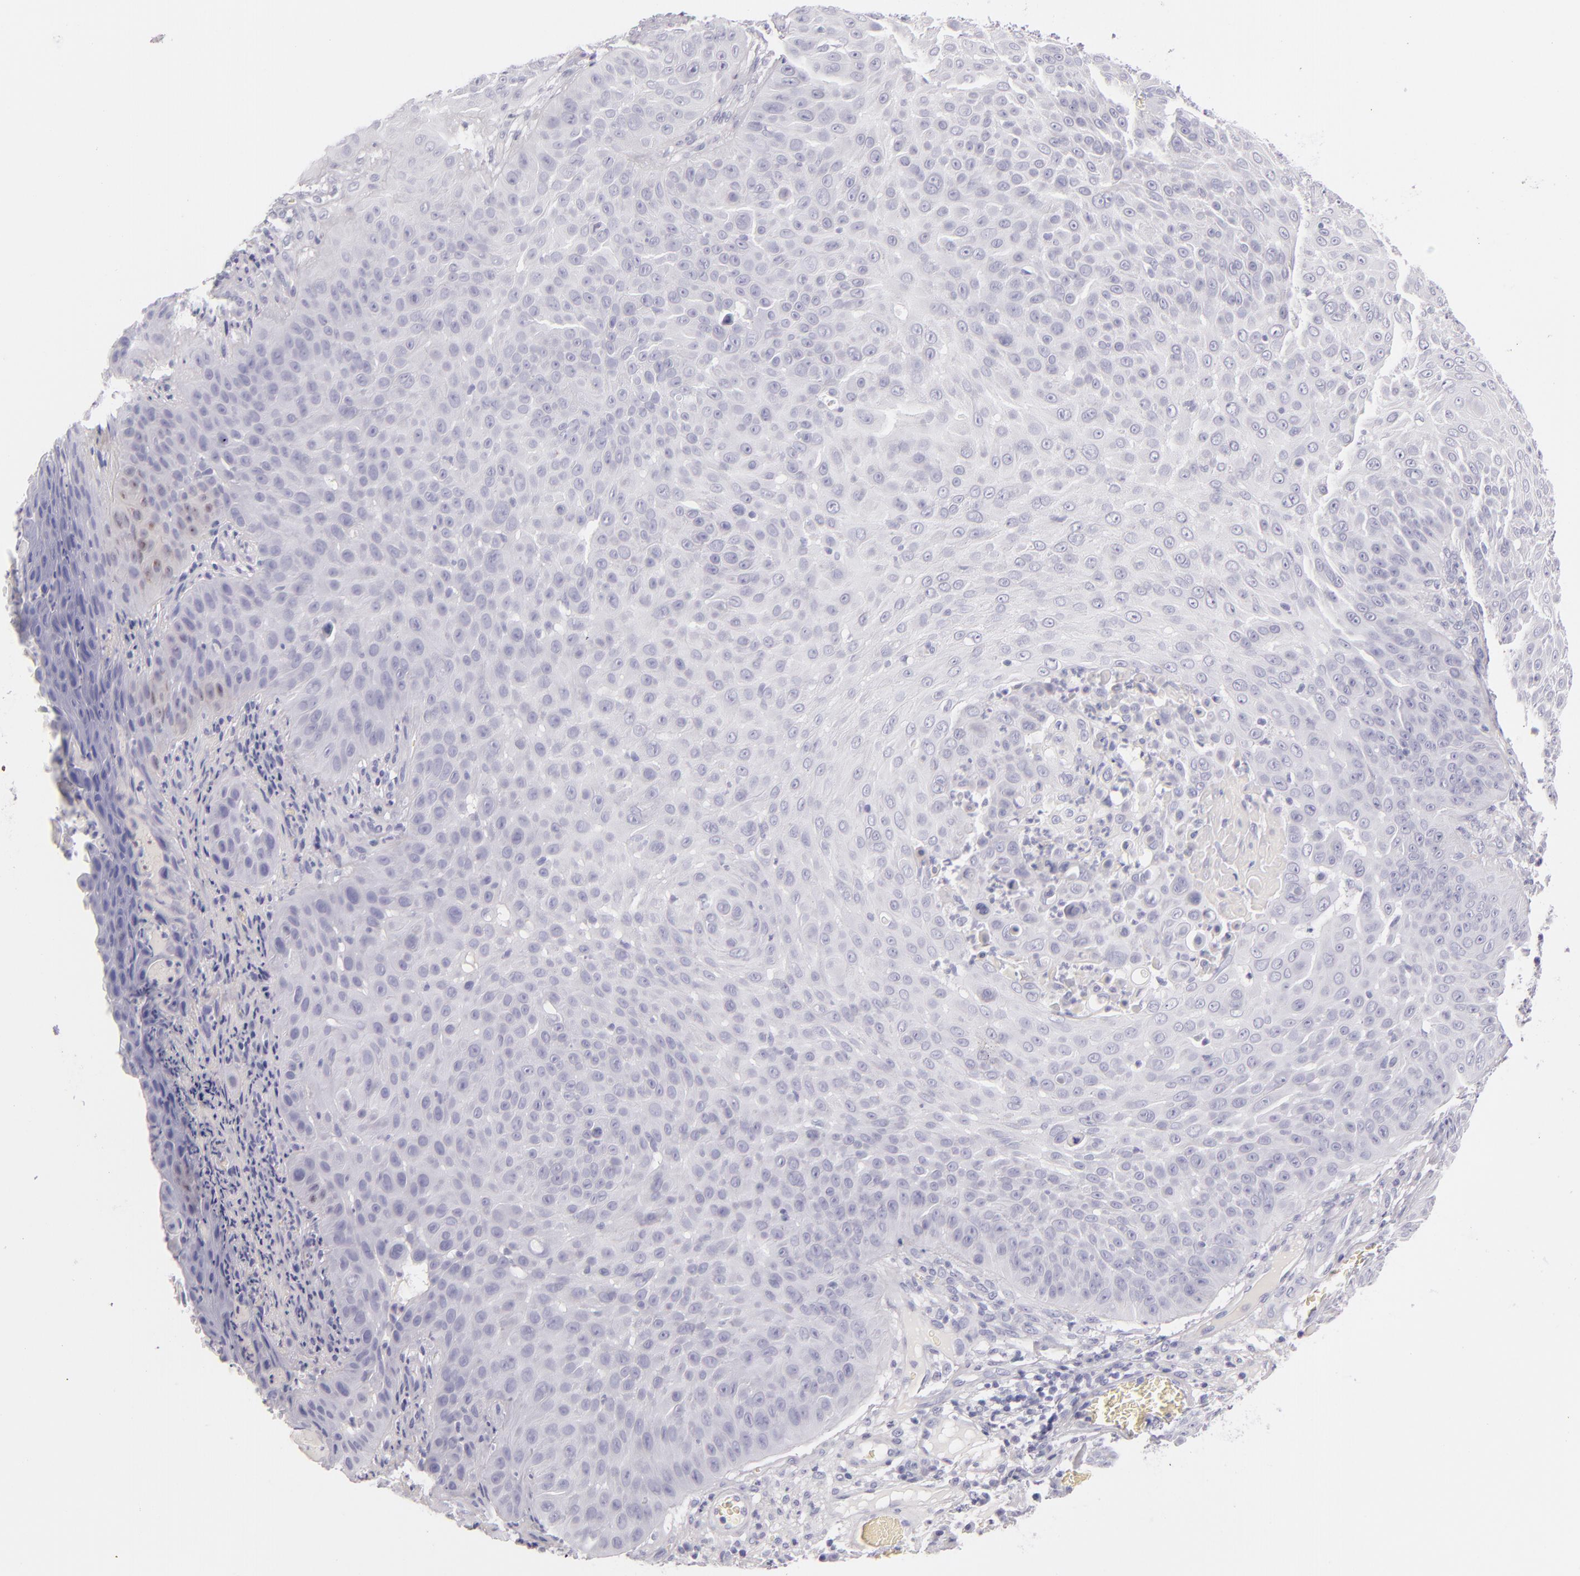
{"staining": {"intensity": "negative", "quantity": "none", "location": "none"}, "tissue": "skin cancer", "cell_type": "Tumor cells", "image_type": "cancer", "snomed": [{"axis": "morphology", "description": "Squamous cell carcinoma, NOS"}, {"axis": "topography", "description": "Skin"}], "caption": "Image shows no significant protein staining in tumor cells of skin cancer.", "gene": "FABP1", "patient": {"sex": "male", "age": 82}}